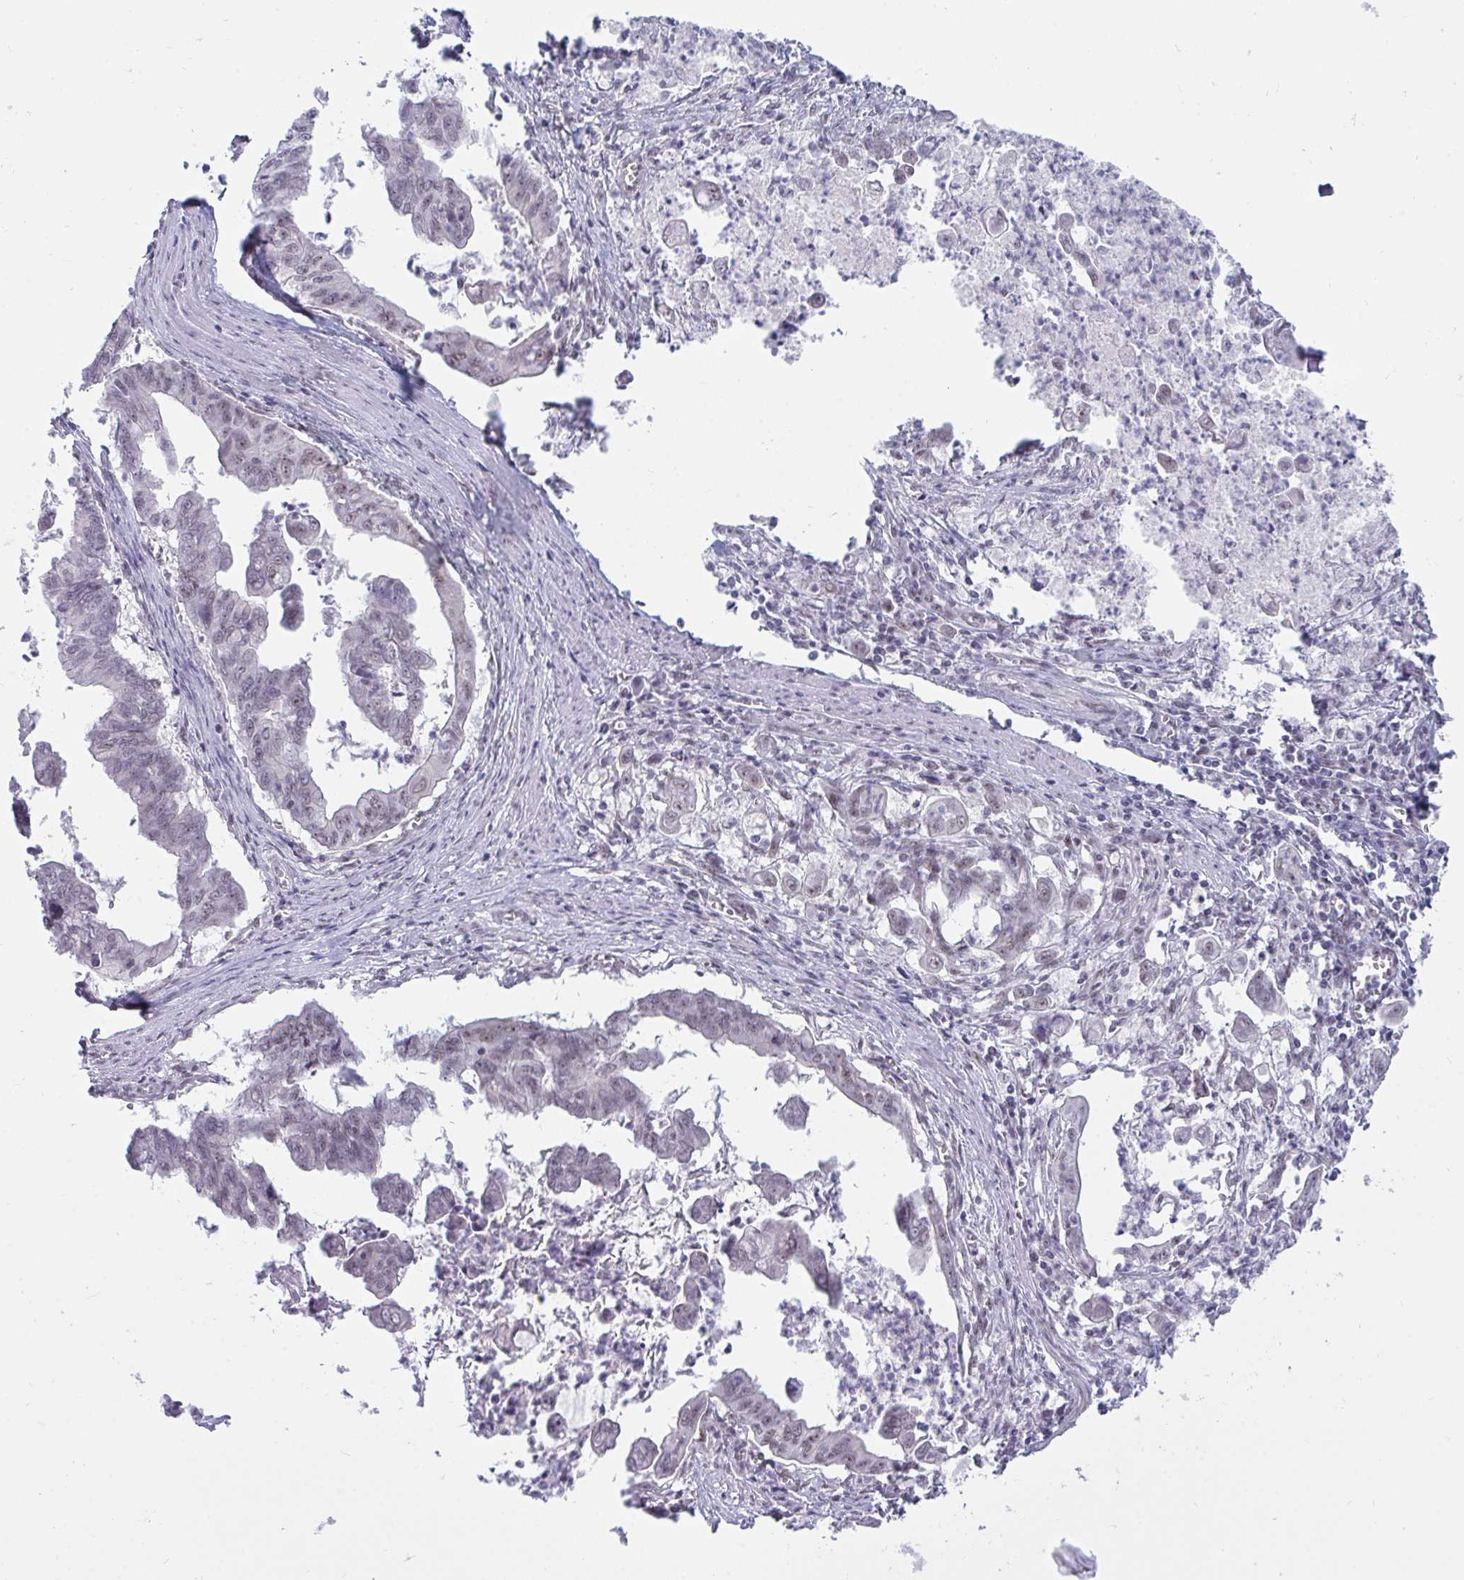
{"staining": {"intensity": "weak", "quantity": "<25%", "location": "nuclear"}, "tissue": "stomach cancer", "cell_type": "Tumor cells", "image_type": "cancer", "snomed": [{"axis": "morphology", "description": "Adenocarcinoma, NOS"}, {"axis": "topography", "description": "Stomach, upper"}], "caption": "The photomicrograph displays no staining of tumor cells in stomach adenocarcinoma. (DAB (3,3'-diaminobenzidine) immunohistochemistry (IHC), high magnification).", "gene": "PRR14", "patient": {"sex": "male", "age": 80}}